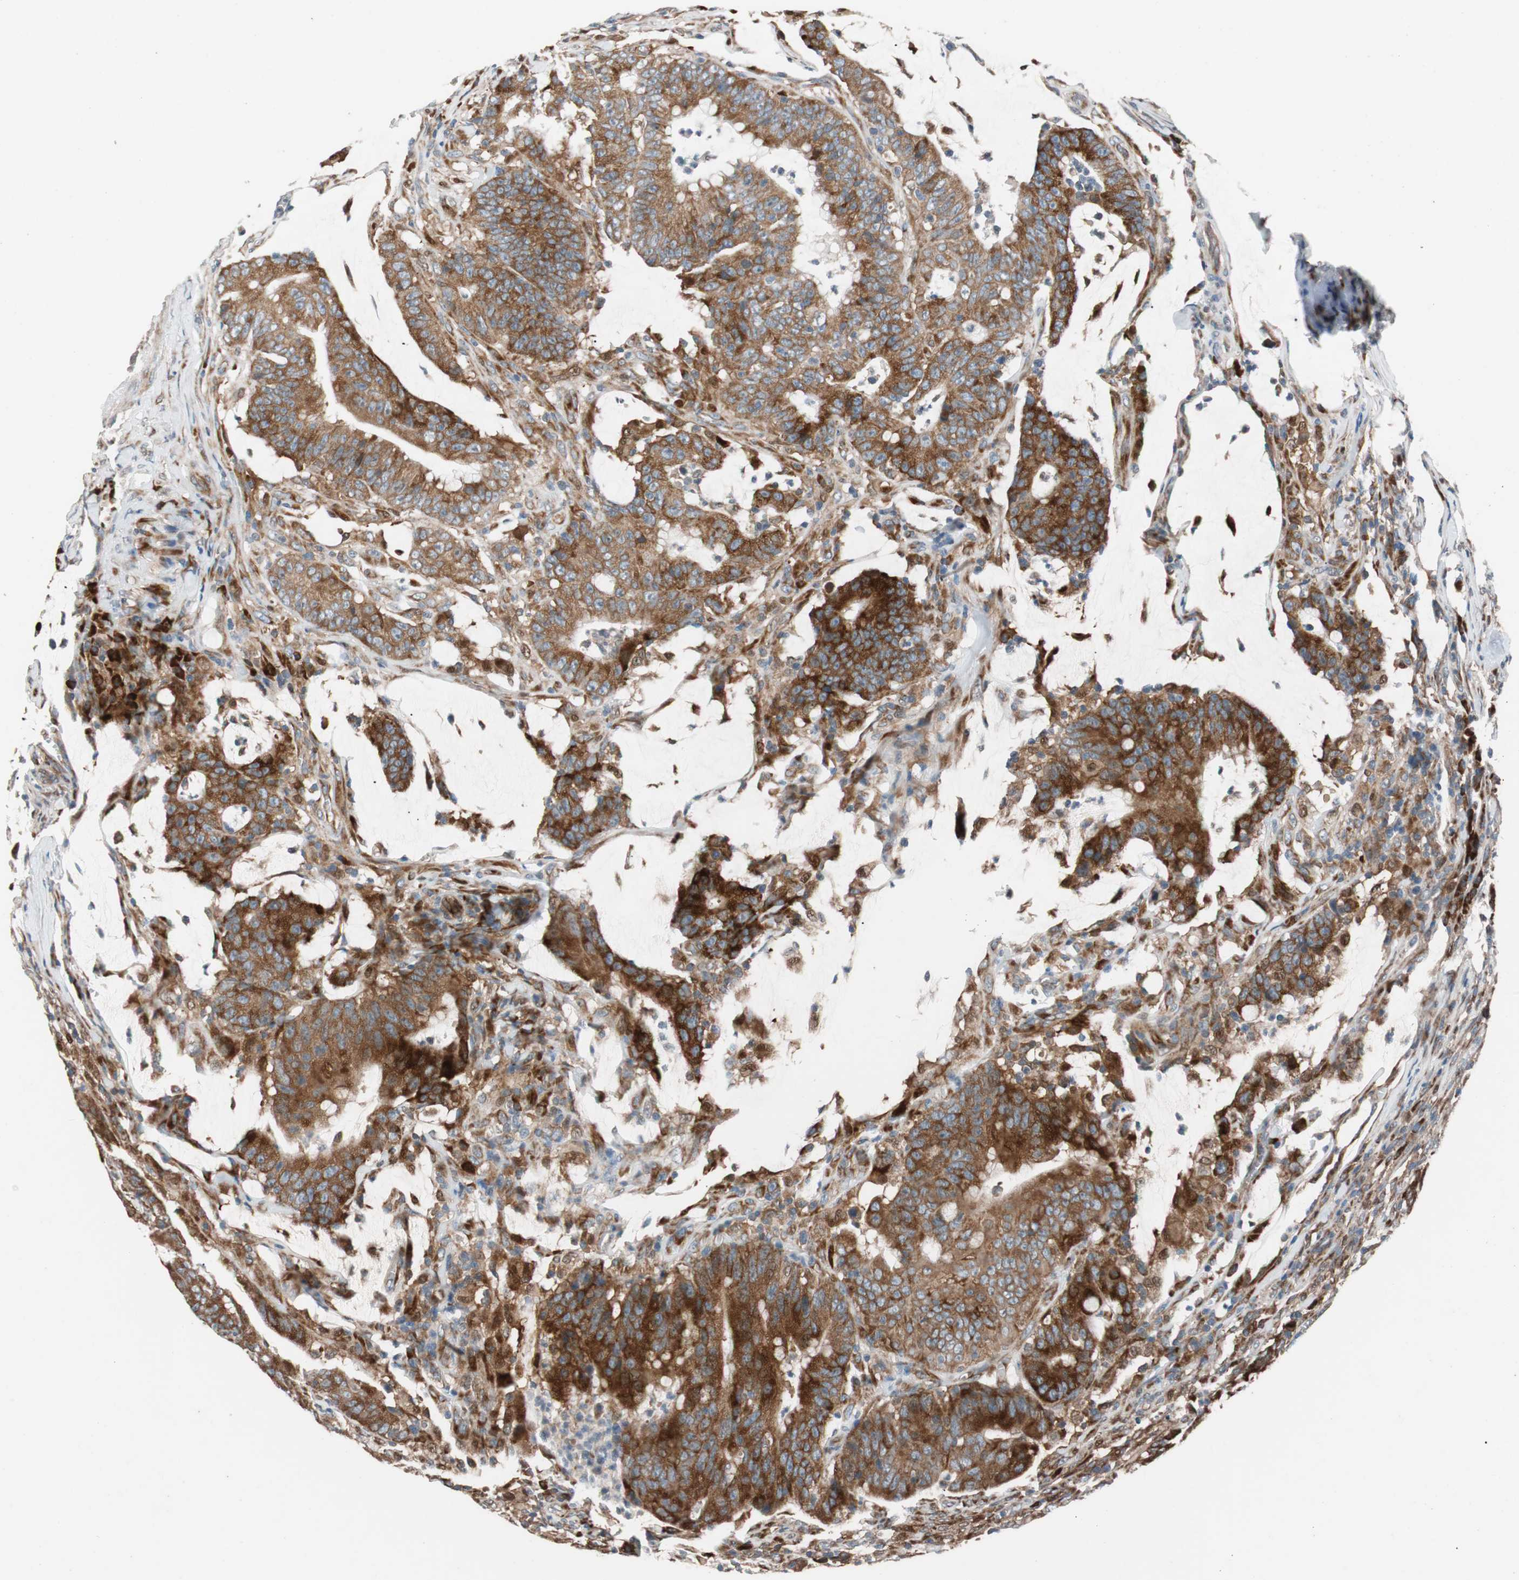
{"staining": {"intensity": "strong", "quantity": ">75%", "location": "cytoplasmic/membranous"}, "tissue": "colorectal cancer", "cell_type": "Tumor cells", "image_type": "cancer", "snomed": [{"axis": "morphology", "description": "Adenocarcinoma, NOS"}, {"axis": "topography", "description": "Colon"}], "caption": "Colorectal cancer (adenocarcinoma) was stained to show a protein in brown. There is high levels of strong cytoplasmic/membranous positivity in about >75% of tumor cells. (brown staining indicates protein expression, while blue staining denotes nuclei).", "gene": "FAAH", "patient": {"sex": "male", "age": 45}}